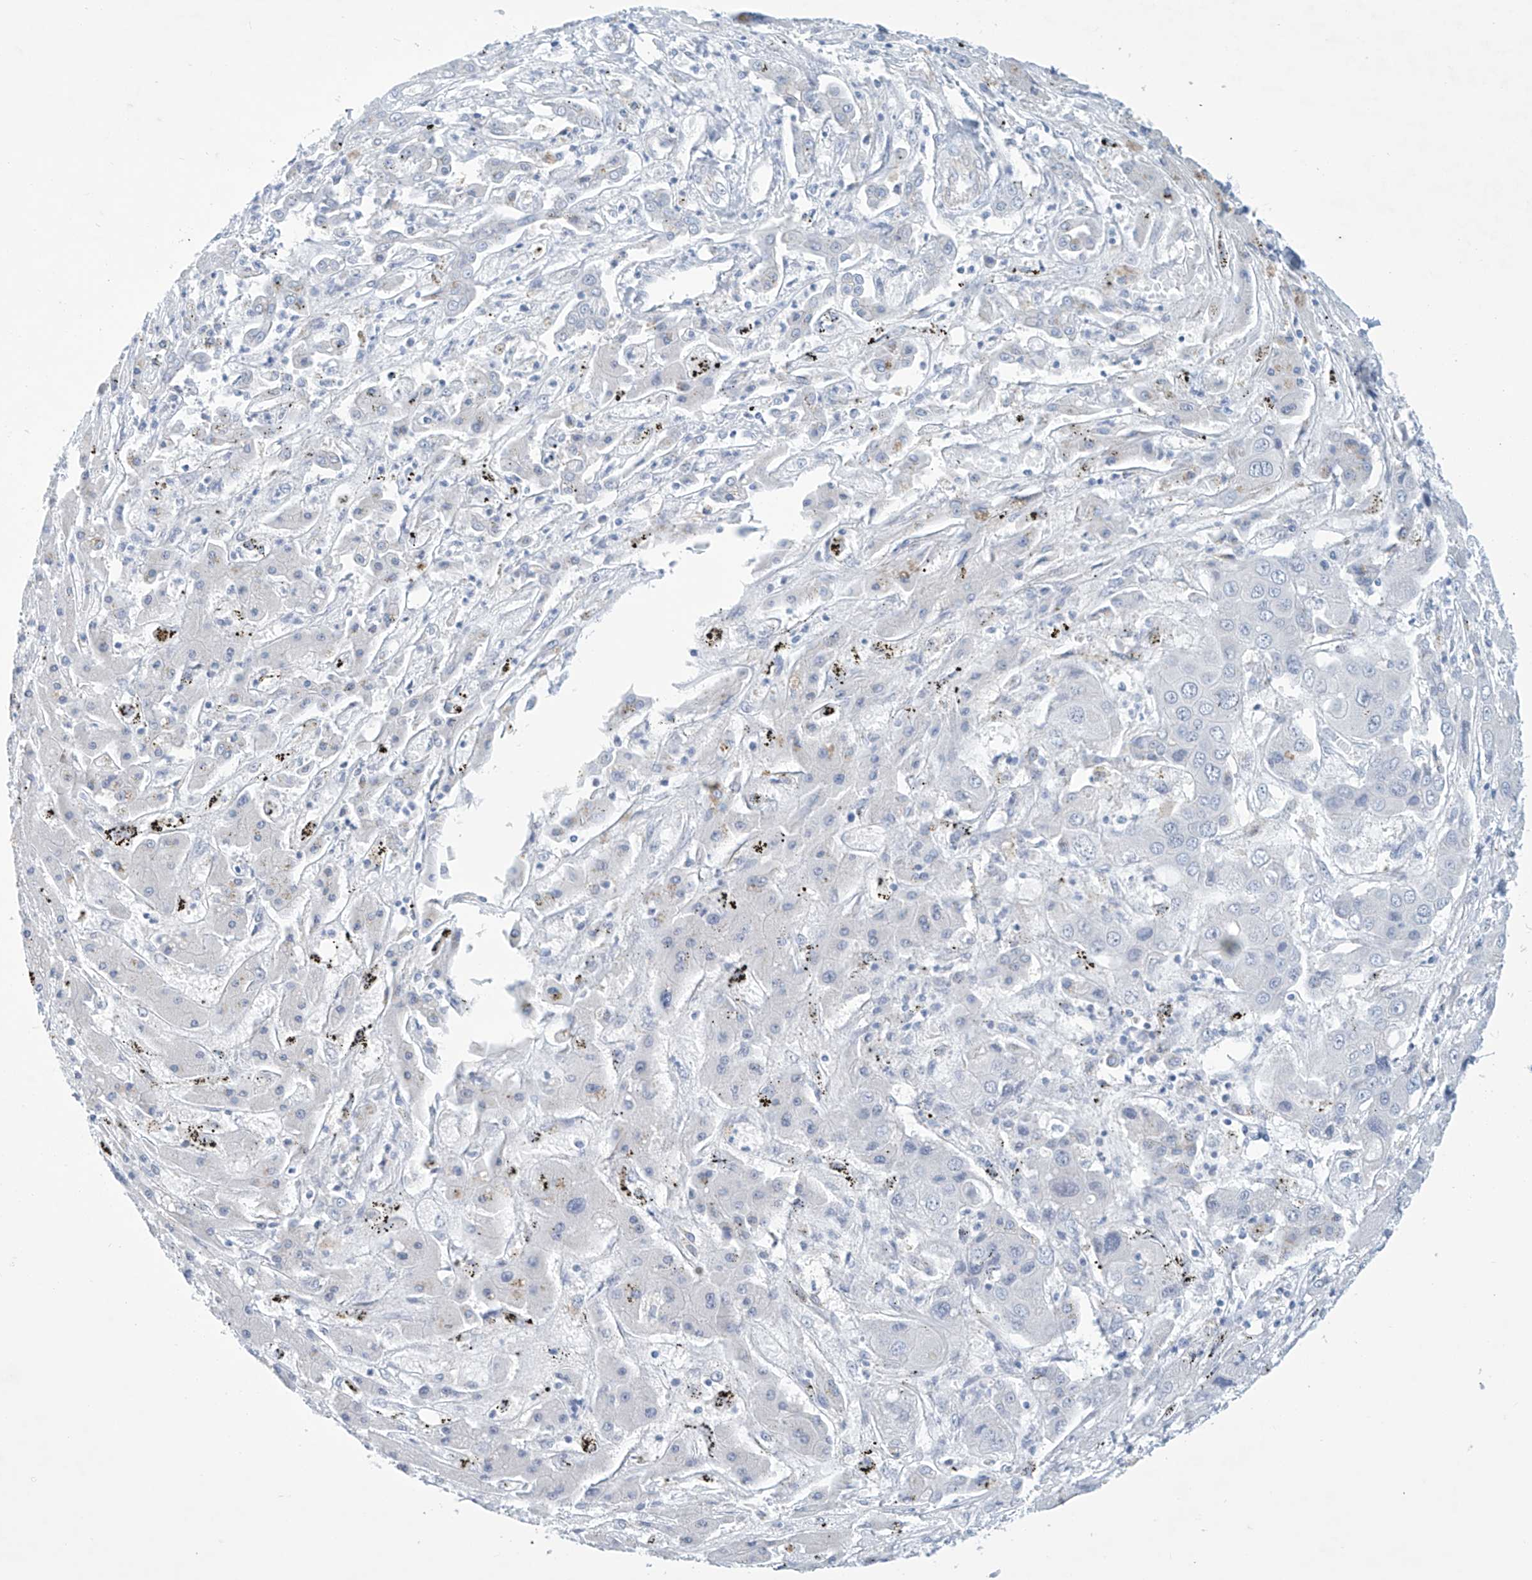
{"staining": {"intensity": "negative", "quantity": "none", "location": "none"}, "tissue": "liver cancer", "cell_type": "Tumor cells", "image_type": "cancer", "snomed": [{"axis": "morphology", "description": "Cholangiocarcinoma"}, {"axis": "topography", "description": "Liver"}], "caption": "Micrograph shows no protein staining in tumor cells of liver cholangiocarcinoma tissue. The staining was performed using DAB to visualize the protein expression in brown, while the nuclei were stained in blue with hematoxylin (Magnification: 20x).", "gene": "SLC35A5", "patient": {"sex": "male", "age": 67}}